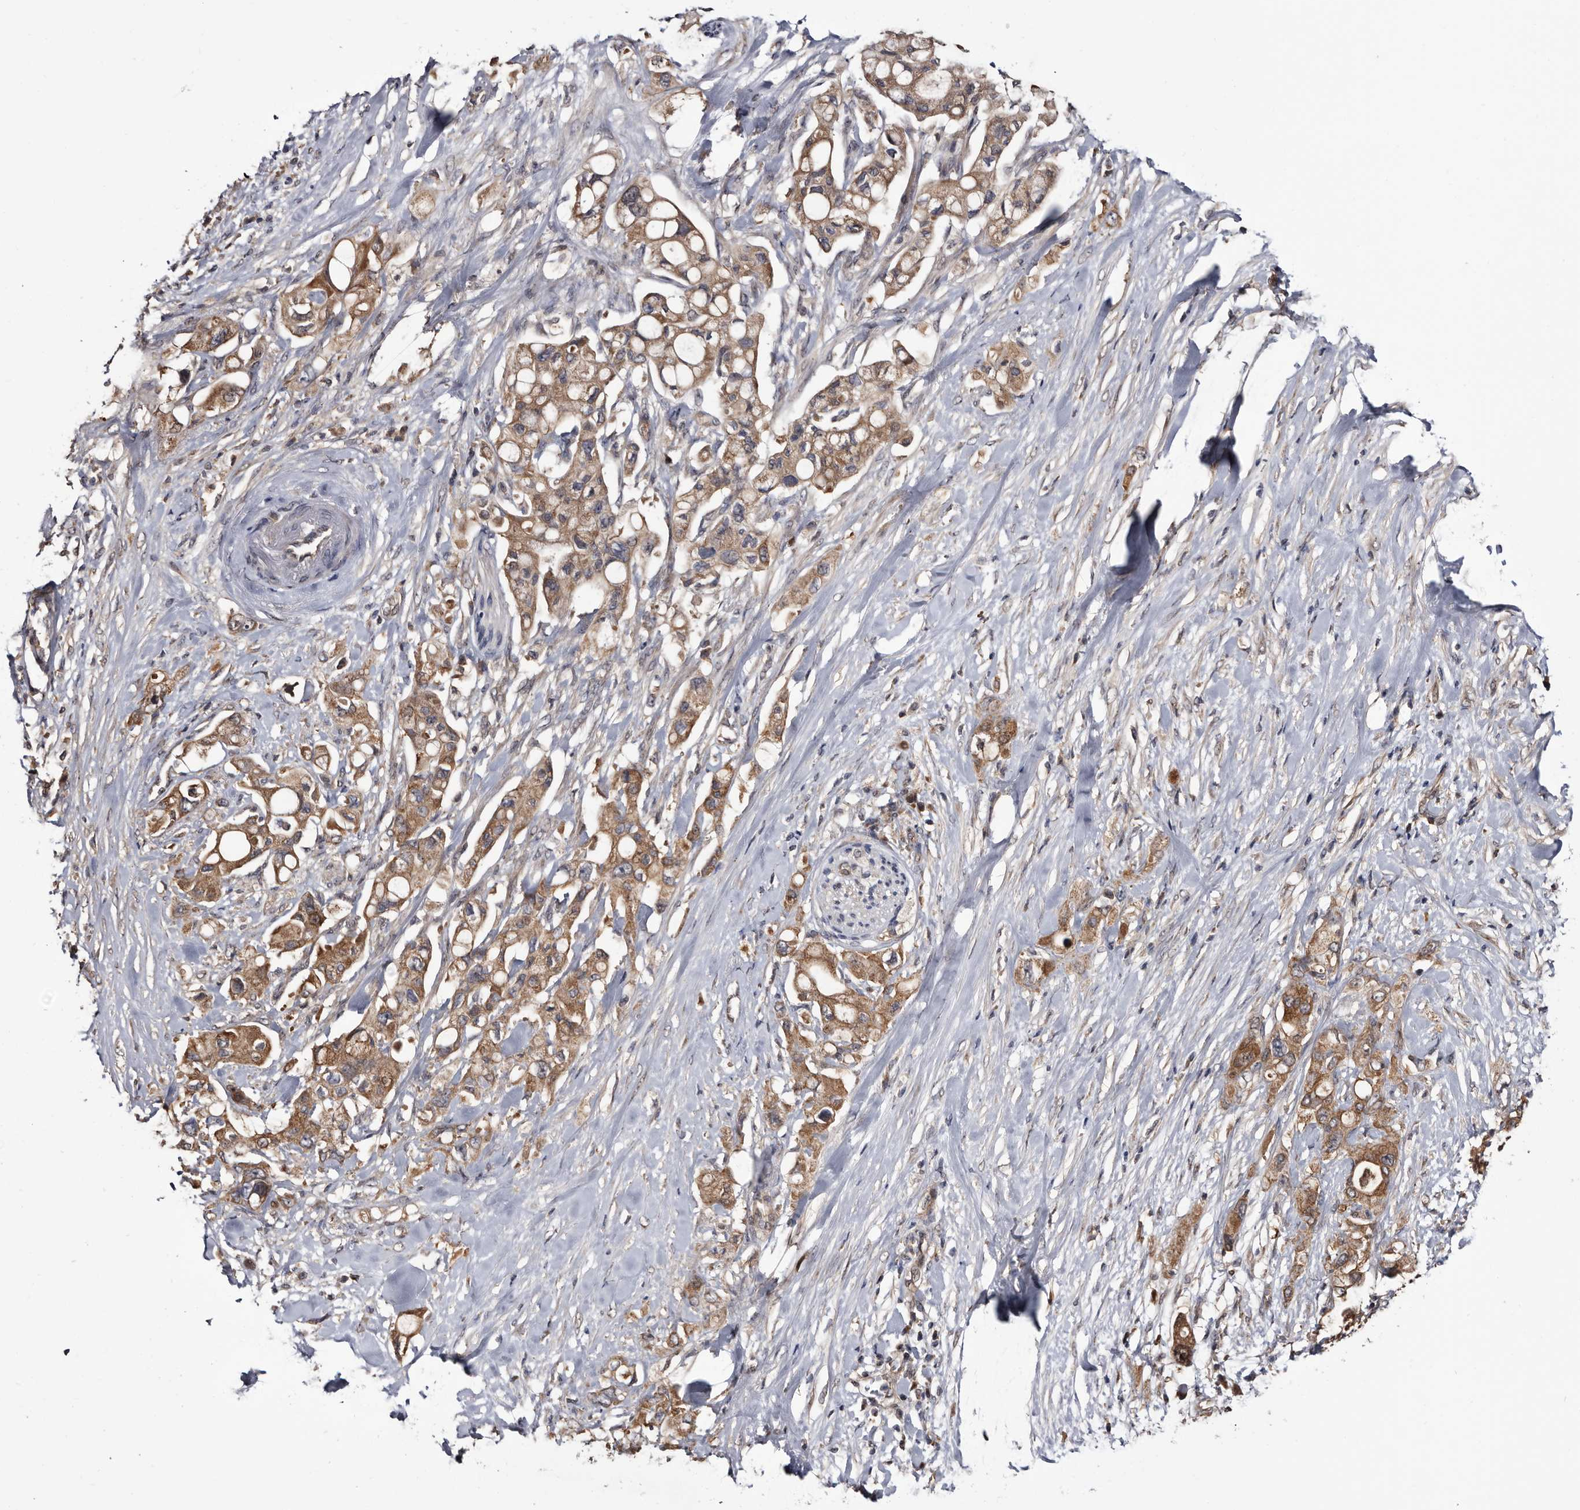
{"staining": {"intensity": "moderate", "quantity": ">75%", "location": "cytoplasmic/membranous"}, "tissue": "pancreatic cancer", "cell_type": "Tumor cells", "image_type": "cancer", "snomed": [{"axis": "morphology", "description": "Adenocarcinoma, NOS"}, {"axis": "topography", "description": "Pancreas"}], "caption": "Immunohistochemistry micrograph of adenocarcinoma (pancreatic) stained for a protein (brown), which exhibits medium levels of moderate cytoplasmic/membranous positivity in approximately >75% of tumor cells.", "gene": "TTI2", "patient": {"sex": "female", "age": 56}}